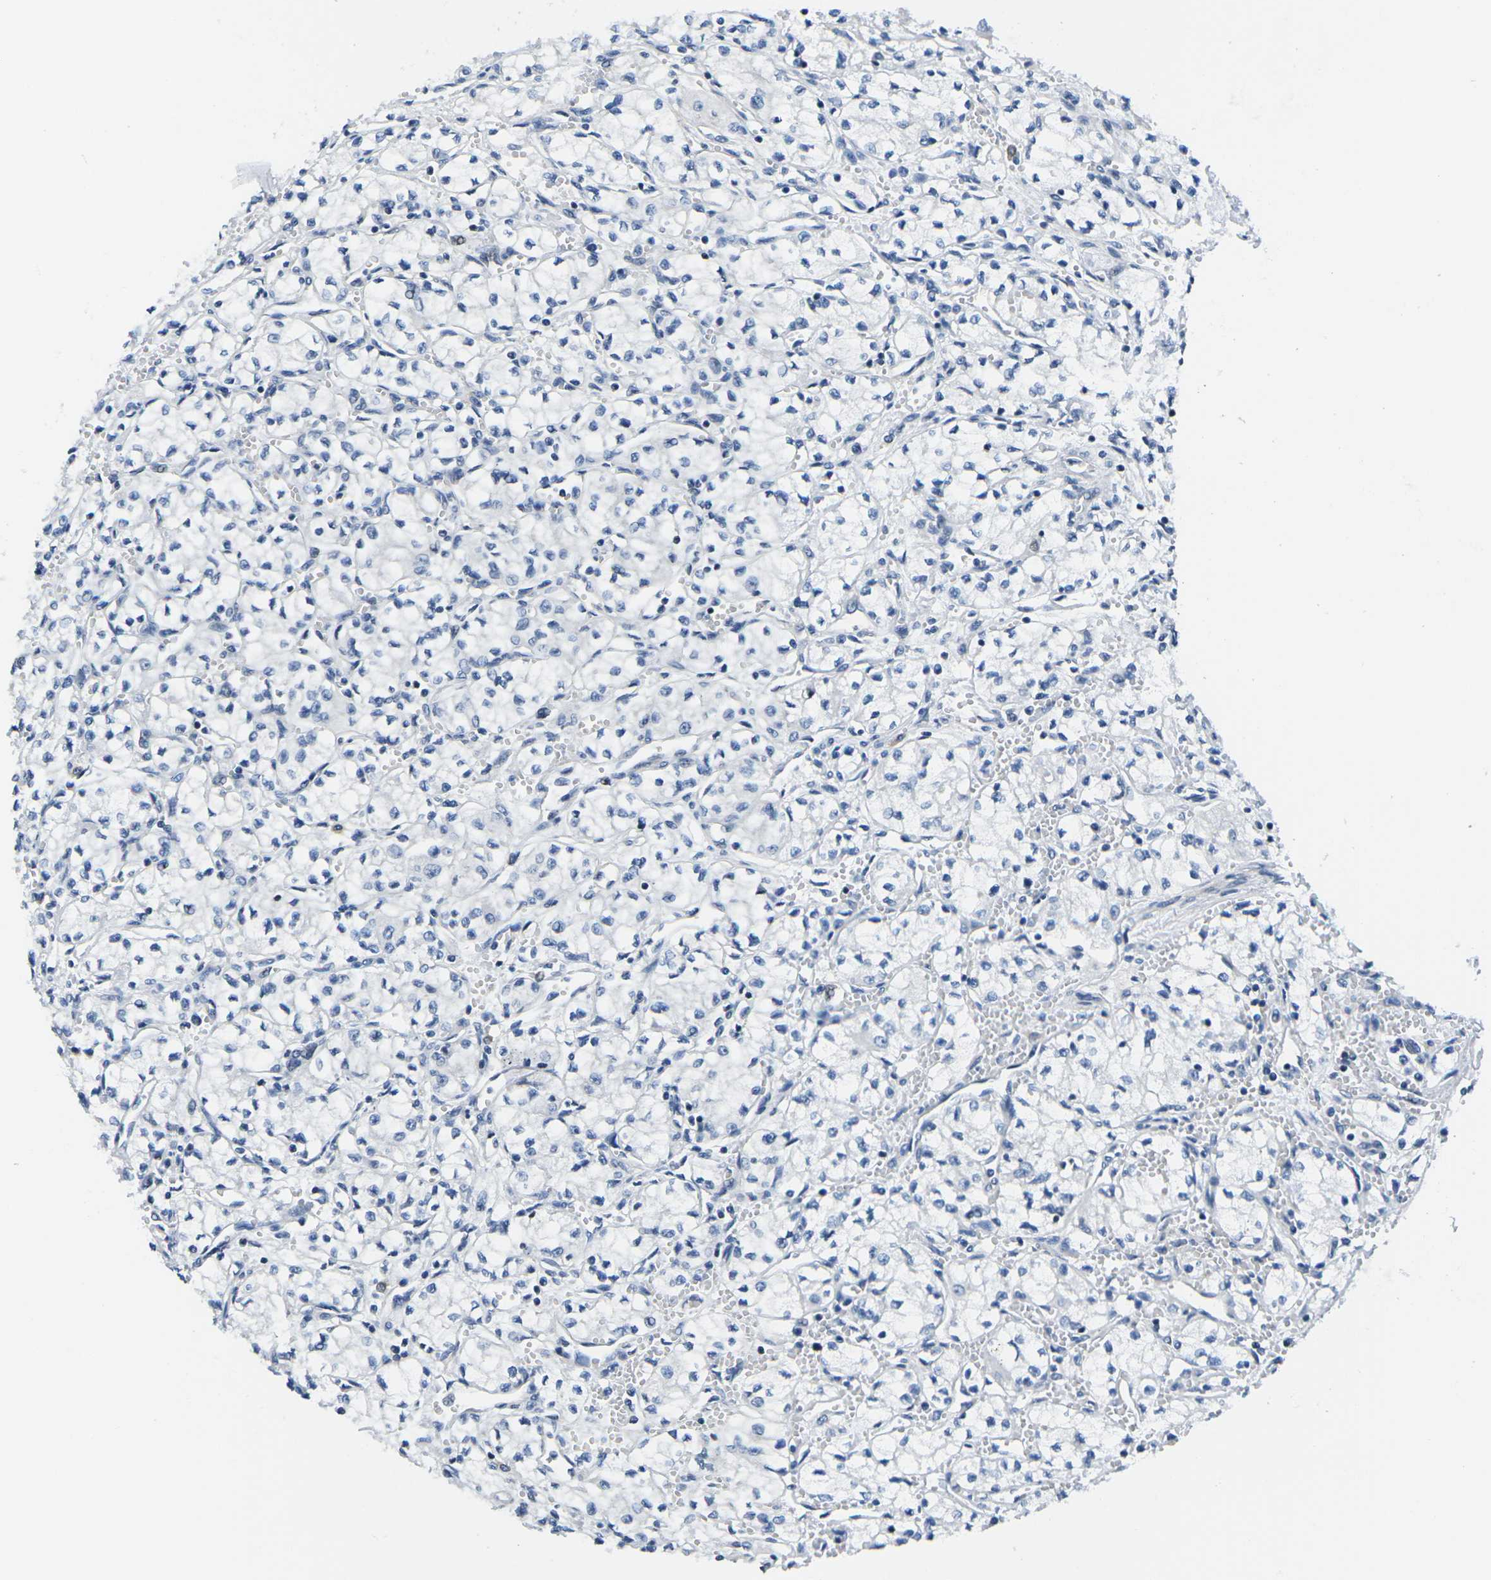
{"staining": {"intensity": "negative", "quantity": "none", "location": "none"}, "tissue": "renal cancer", "cell_type": "Tumor cells", "image_type": "cancer", "snomed": [{"axis": "morphology", "description": "Normal tissue, NOS"}, {"axis": "morphology", "description": "Adenocarcinoma, NOS"}, {"axis": "topography", "description": "Kidney"}], "caption": "Immunohistochemistry (IHC) of adenocarcinoma (renal) exhibits no expression in tumor cells. (Immunohistochemistry, brightfield microscopy, high magnification).", "gene": "PRPF8", "patient": {"sex": "male", "age": 59}}